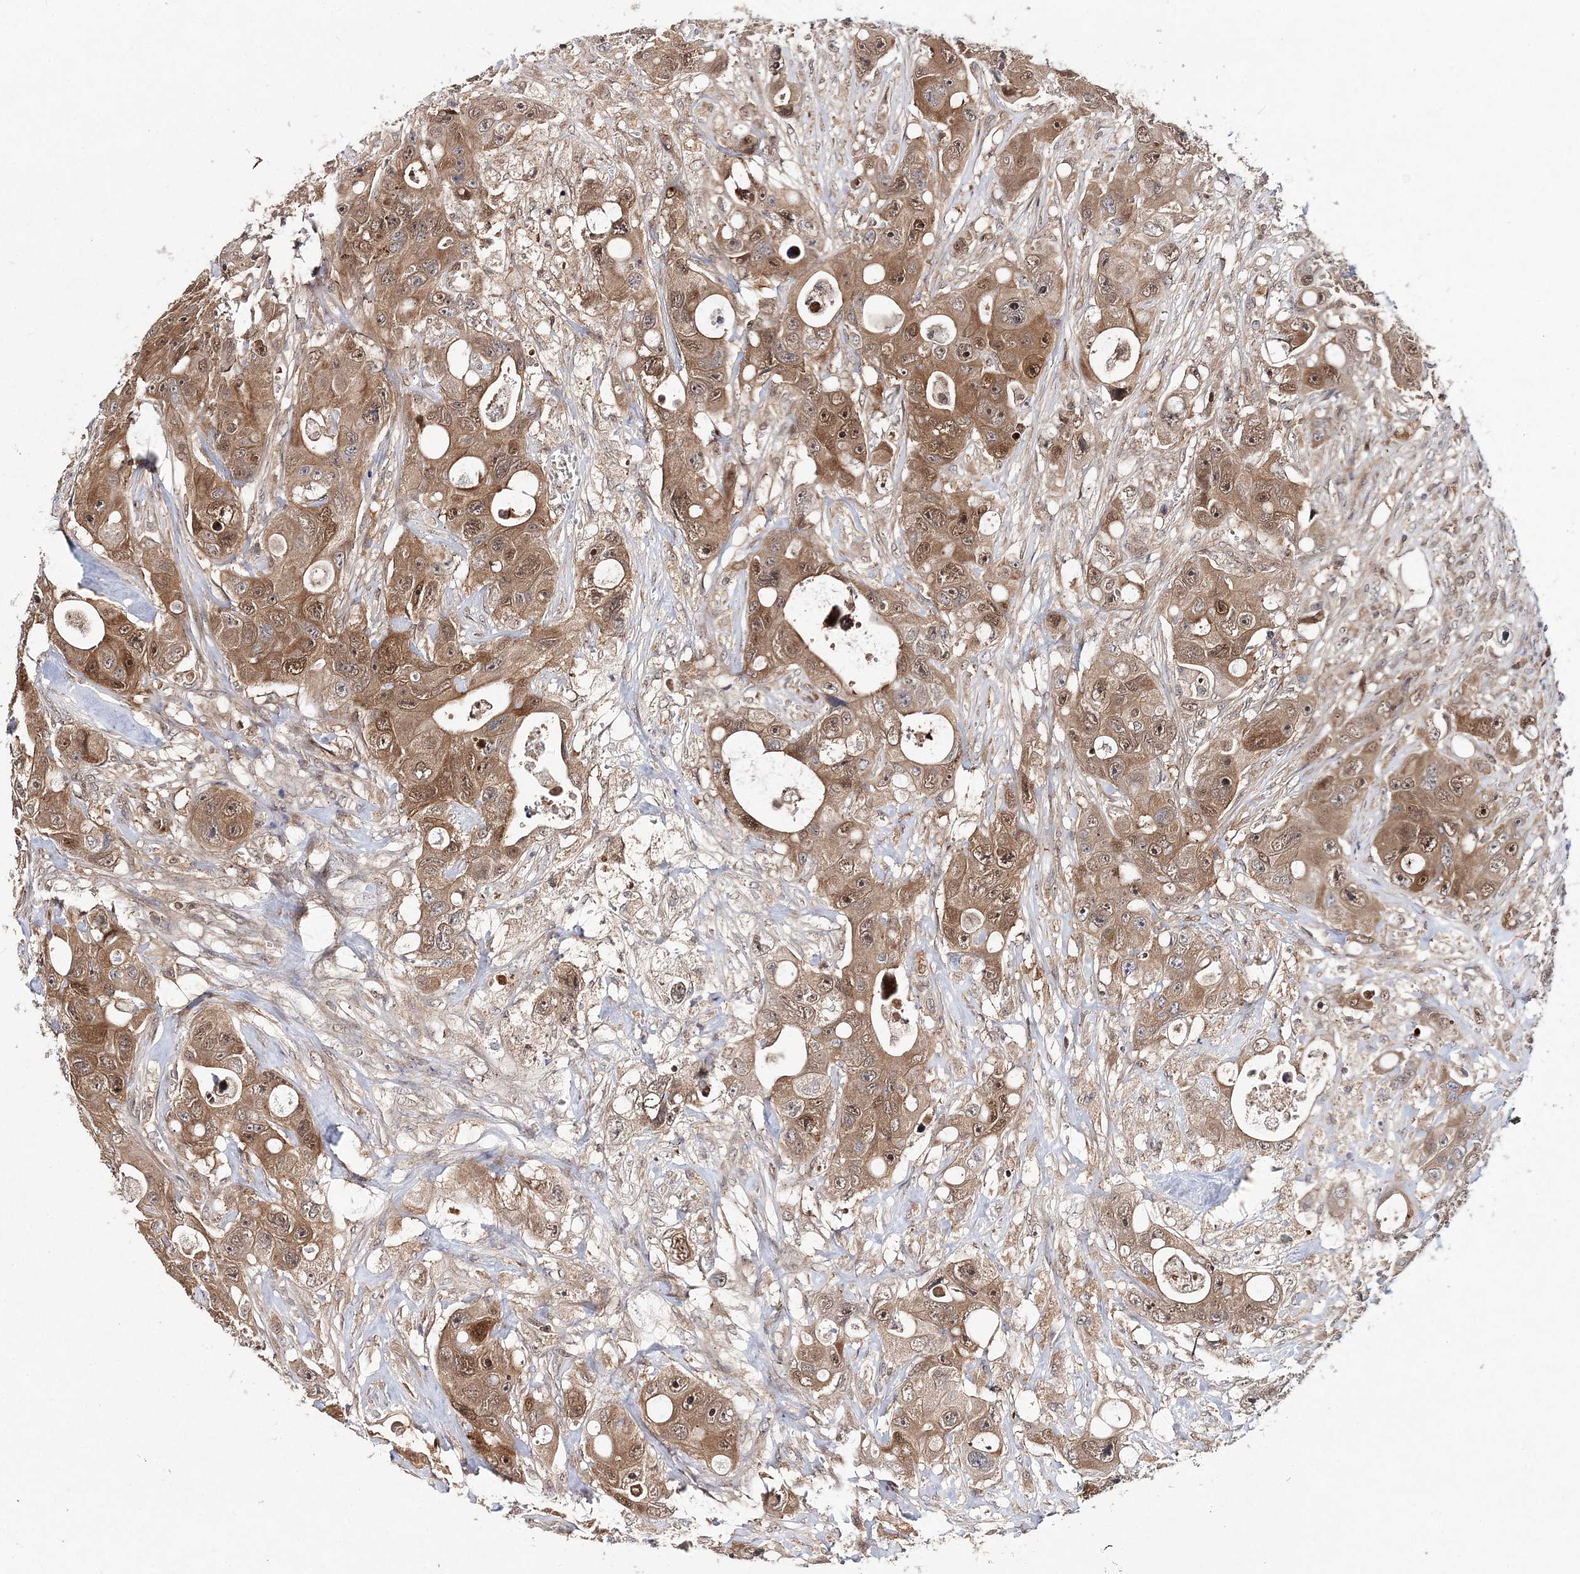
{"staining": {"intensity": "moderate", "quantity": ">75%", "location": "cytoplasmic/membranous,nuclear"}, "tissue": "colorectal cancer", "cell_type": "Tumor cells", "image_type": "cancer", "snomed": [{"axis": "morphology", "description": "Adenocarcinoma, NOS"}, {"axis": "topography", "description": "Colon"}], "caption": "Brown immunohistochemical staining in human colorectal cancer demonstrates moderate cytoplasmic/membranous and nuclear staining in about >75% of tumor cells.", "gene": "NIF3L1", "patient": {"sex": "female", "age": 46}}